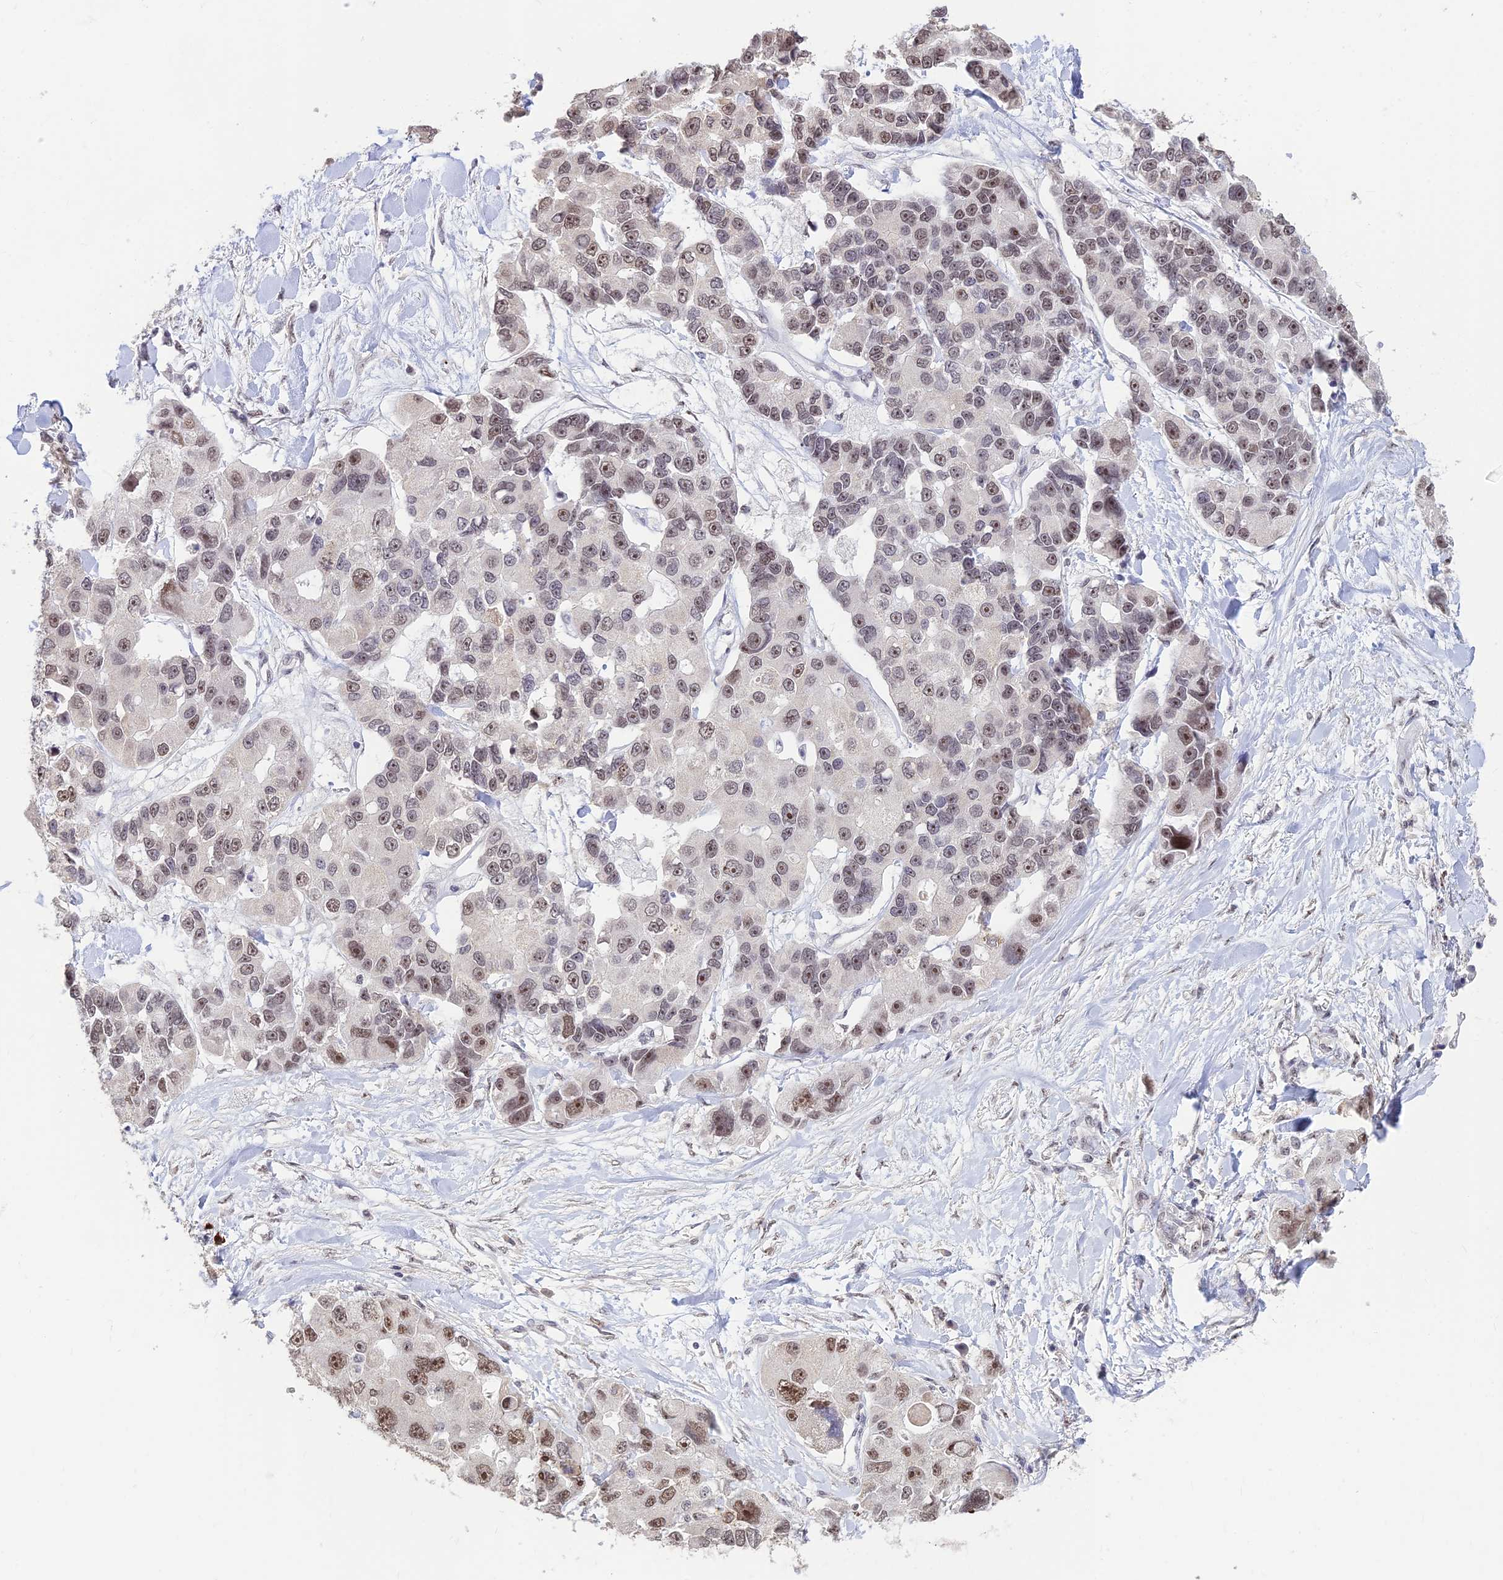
{"staining": {"intensity": "moderate", "quantity": "25%-75%", "location": "nuclear"}, "tissue": "lung cancer", "cell_type": "Tumor cells", "image_type": "cancer", "snomed": [{"axis": "morphology", "description": "Adenocarcinoma, NOS"}, {"axis": "topography", "description": "Lung"}], "caption": "The photomicrograph reveals staining of adenocarcinoma (lung), revealing moderate nuclear protein staining (brown color) within tumor cells.", "gene": "POLR1G", "patient": {"sex": "female", "age": 54}}